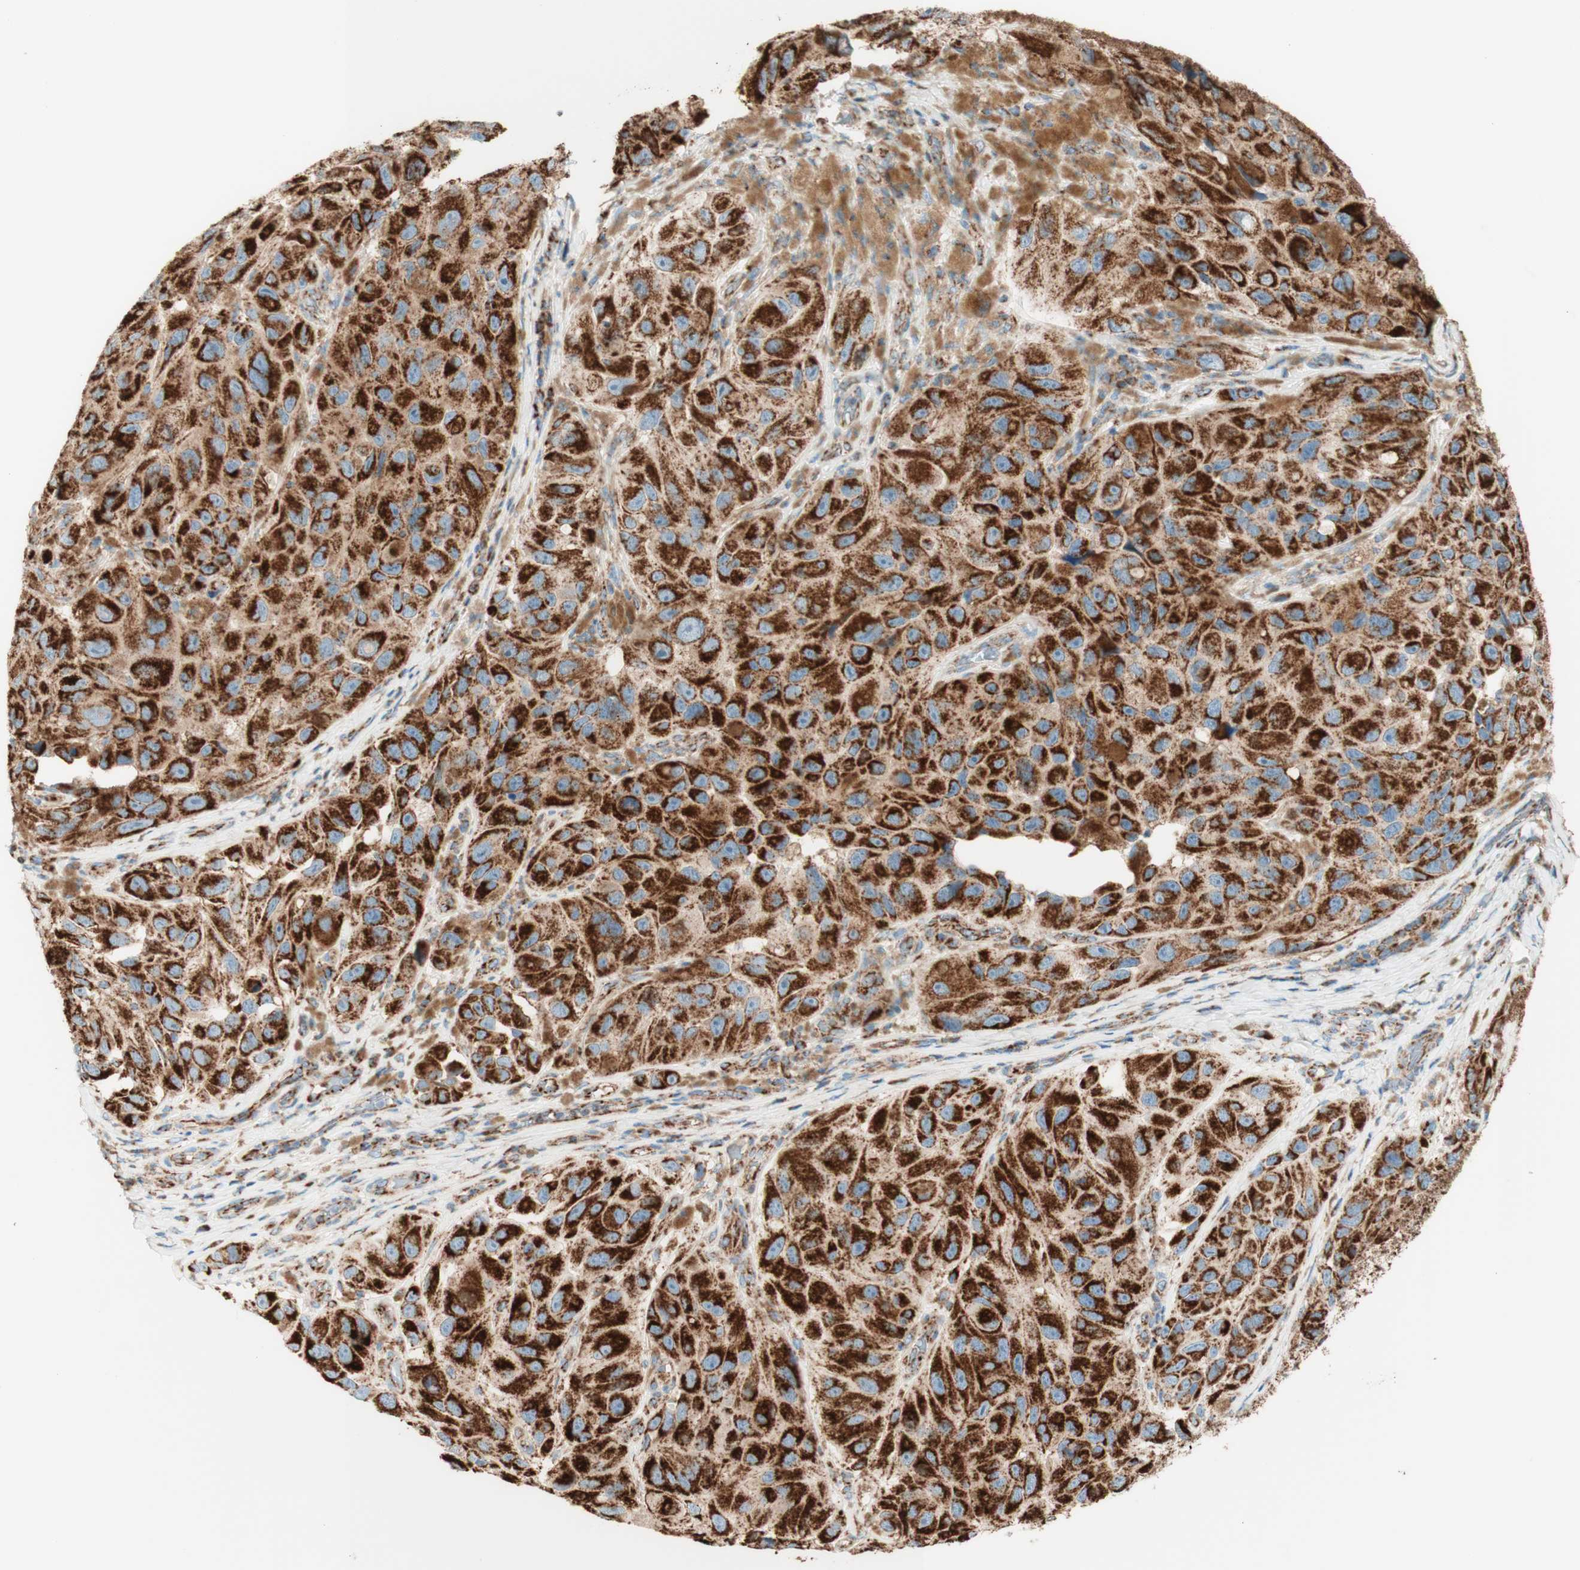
{"staining": {"intensity": "strong", "quantity": ">75%", "location": "cytoplasmic/membranous"}, "tissue": "melanoma", "cell_type": "Tumor cells", "image_type": "cancer", "snomed": [{"axis": "morphology", "description": "Malignant melanoma, NOS"}, {"axis": "topography", "description": "Skin"}], "caption": "Immunohistochemistry (IHC) (DAB (3,3'-diaminobenzidine)) staining of human melanoma reveals strong cytoplasmic/membranous protein staining in about >75% of tumor cells.", "gene": "TOMM20", "patient": {"sex": "female", "age": 73}}